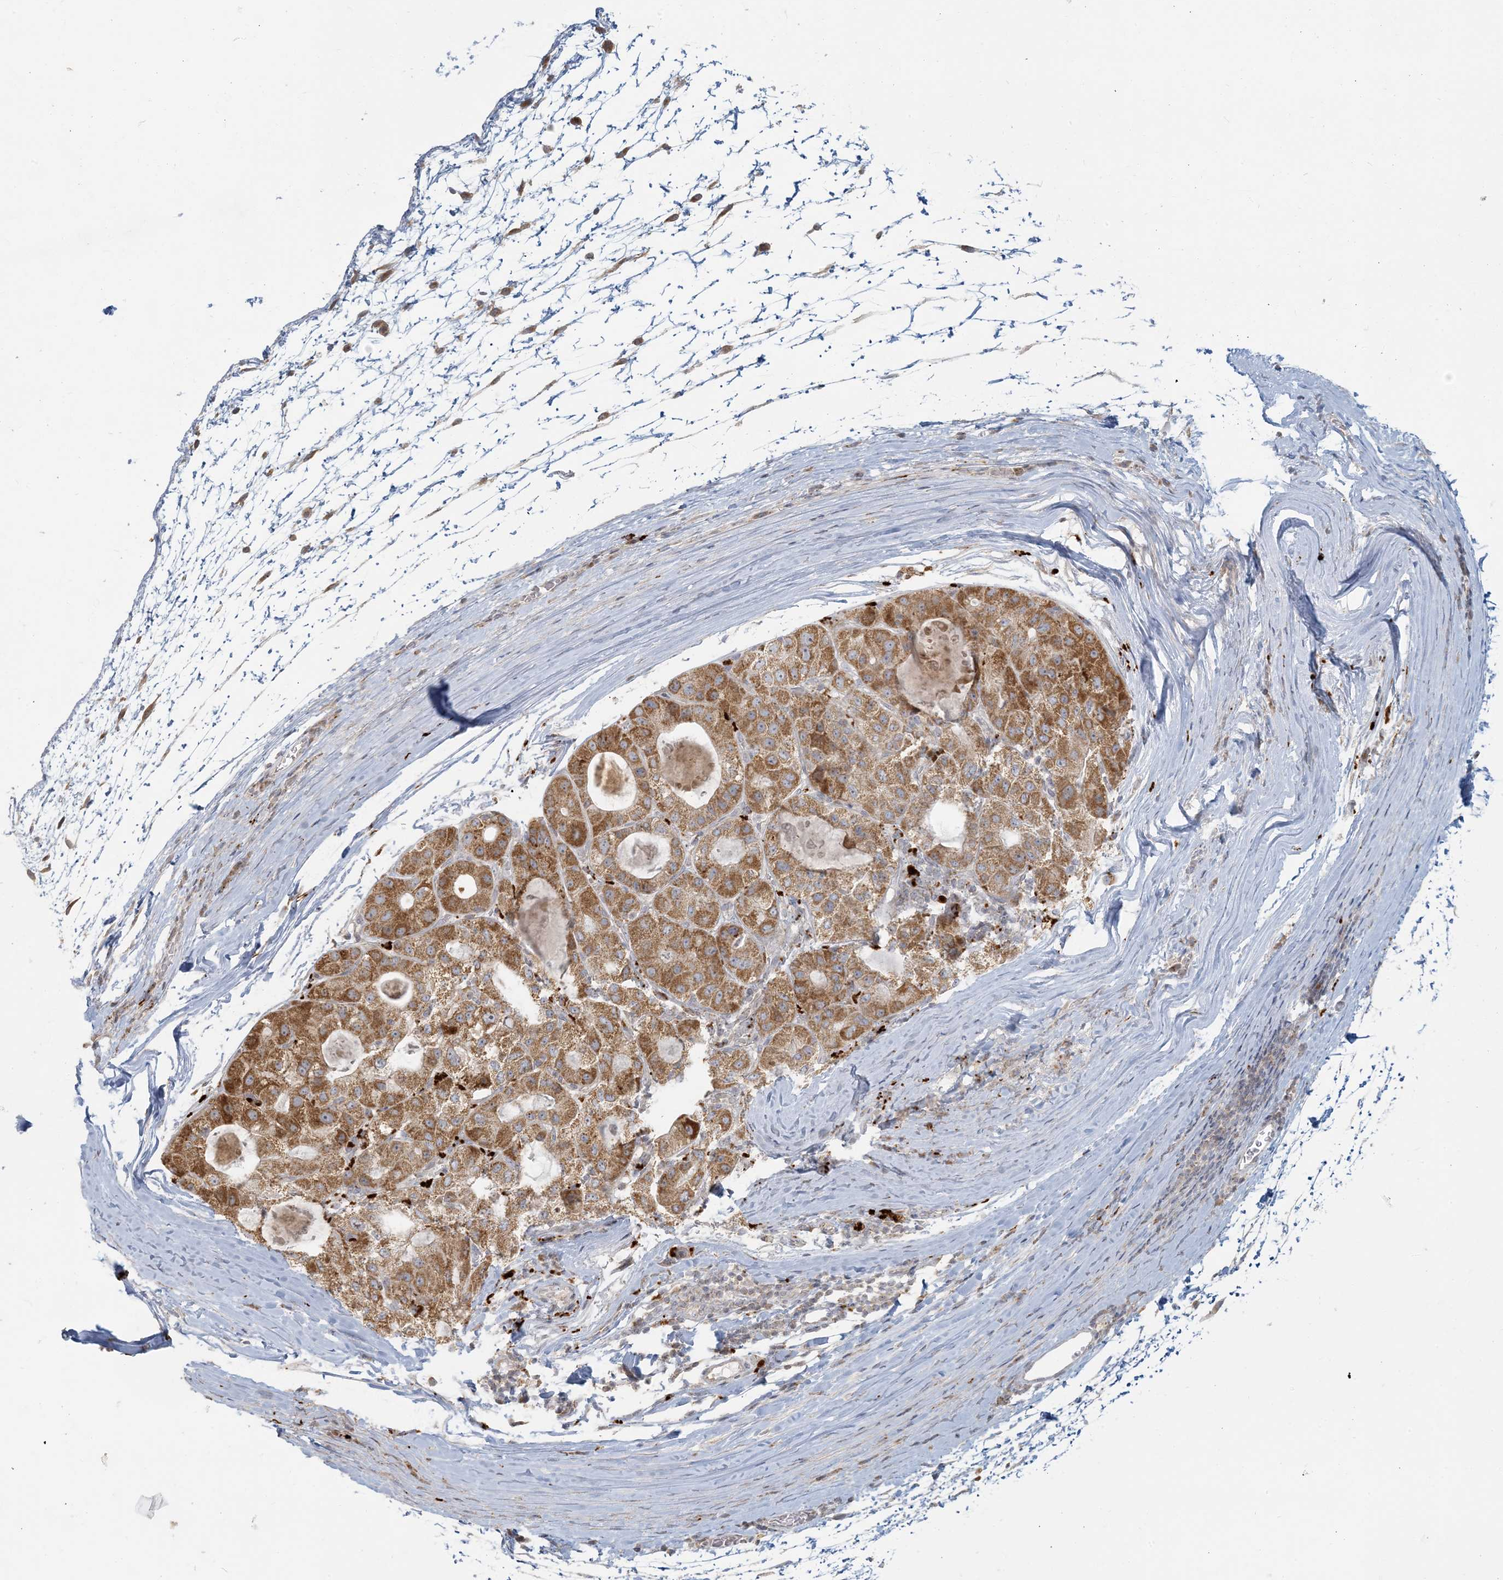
{"staining": {"intensity": "moderate", "quantity": ">75%", "location": "cytoplasmic/membranous"}, "tissue": "liver cancer", "cell_type": "Tumor cells", "image_type": "cancer", "snomed": [{"axis": "morphology", "description": "Carcinoma, Hepatocellular, NOS"}, {"axis": "topography", "description": "Liver"}], "caption": "Tumor cells demonstrate moderate cytoplasmic/membranous staining in approximately >75% of cells in liver cancer. Immunohistochemistry (ihc) stains the protein in brown and the nuclei are stained blue.", "gene": "MCAT", "patient": {"sex": "male", "age": 80}}